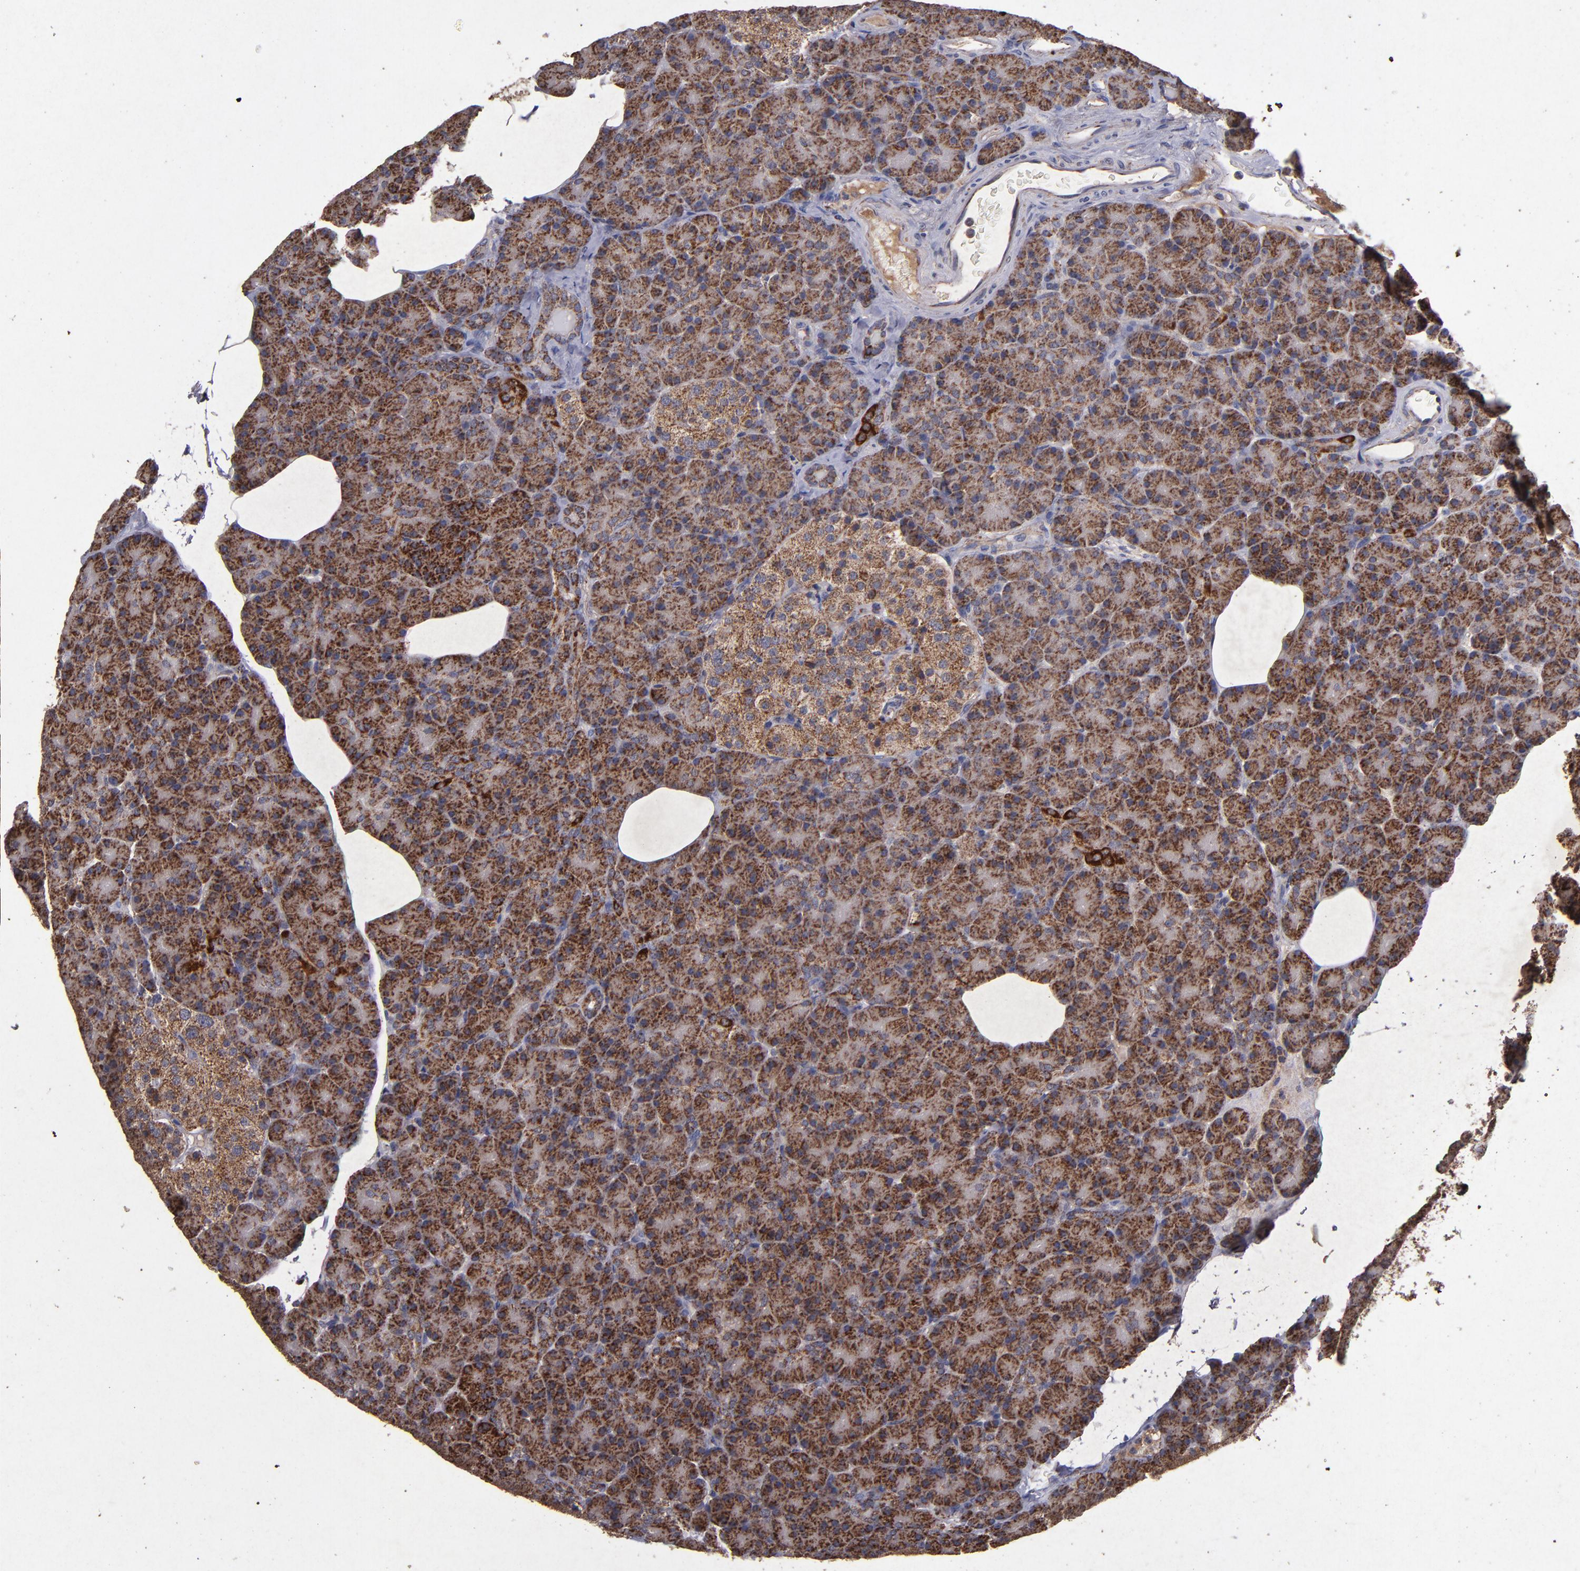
{"staining": {"intensity": "strong", "quantity": ">75%", "location": "cytoplasmic/membranous"}, "tissue": "pancreas", "cell_type": "Exocrine glandular cells", "image_type": "normal", "snomed": [{"axis": "morphology", "description": "Normal tissue, NOS"}, {"axis": "topography", "description": "Pancreas"}], "caption": "Immunohistochemistry (IHC) of unremarkable pancreas reveals high levels of strong cytoplasmic/membranous positivity in approximately >75% of exocrine glandular cells. (Brightfield microscopy of DAB IHC at high magnification).", "gene": "TIMM9", "patient": {"sex": "female", "age": 43}}